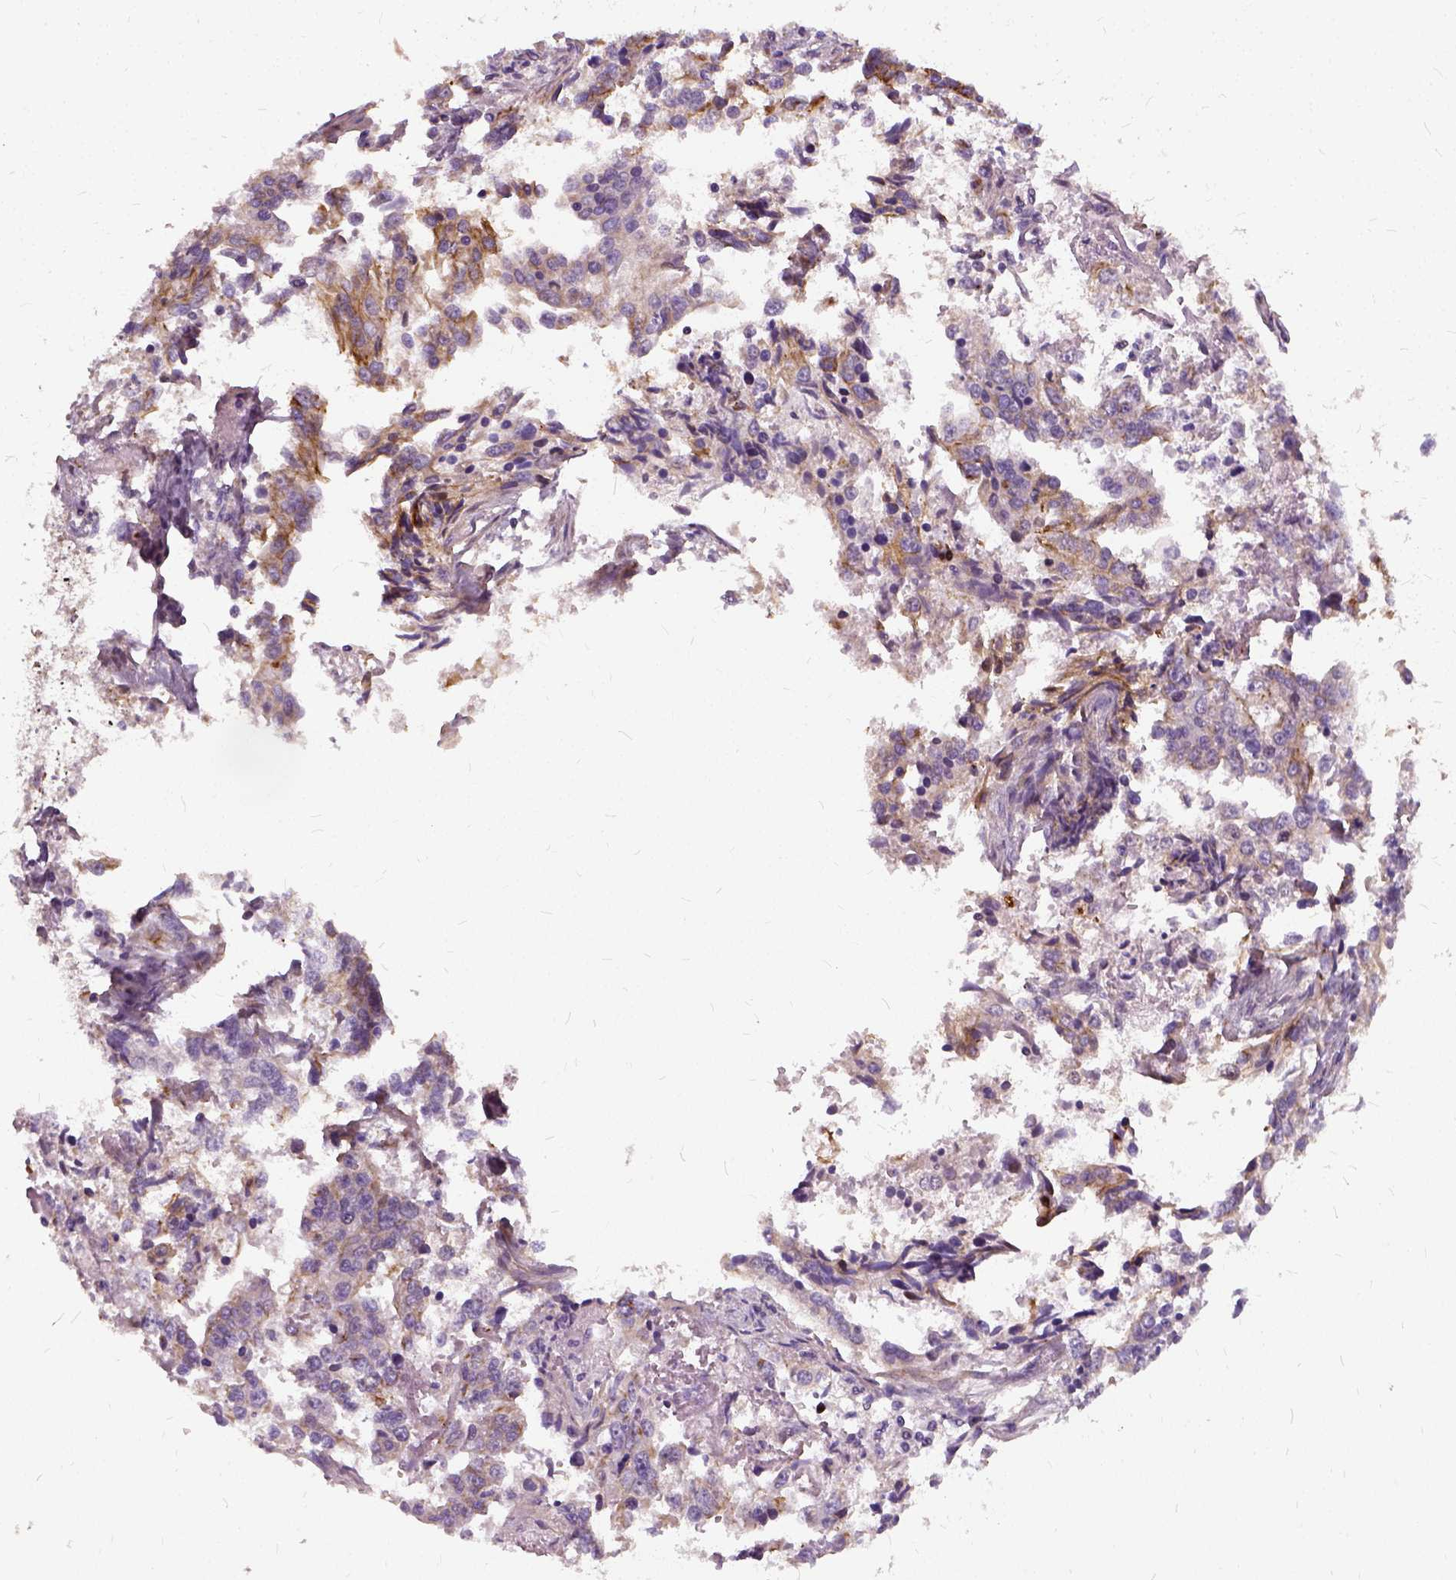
{"staining": {"intensity": "moderate", "quantity": "25%-75%", "location": "cytoplasmic/membranous"}, "tissue": "ovarian cancer", "cell_type": "Tumor cells", "image_type": "cancer", "snomed": [{"axis": "morphology", "description": "Cystadenocarcinoma, serous, NOS"}, {"axis": "topography", "description": "Ovary"}], "caption": "Moderate cytoplasmic/membranous positivity is present in approximately 25%-75% of tumor cells in ovarian cancer (serous cystadenocarcinoma).", "gene": "ILRUN", "patient": {"sex": "female", "age": 75}}